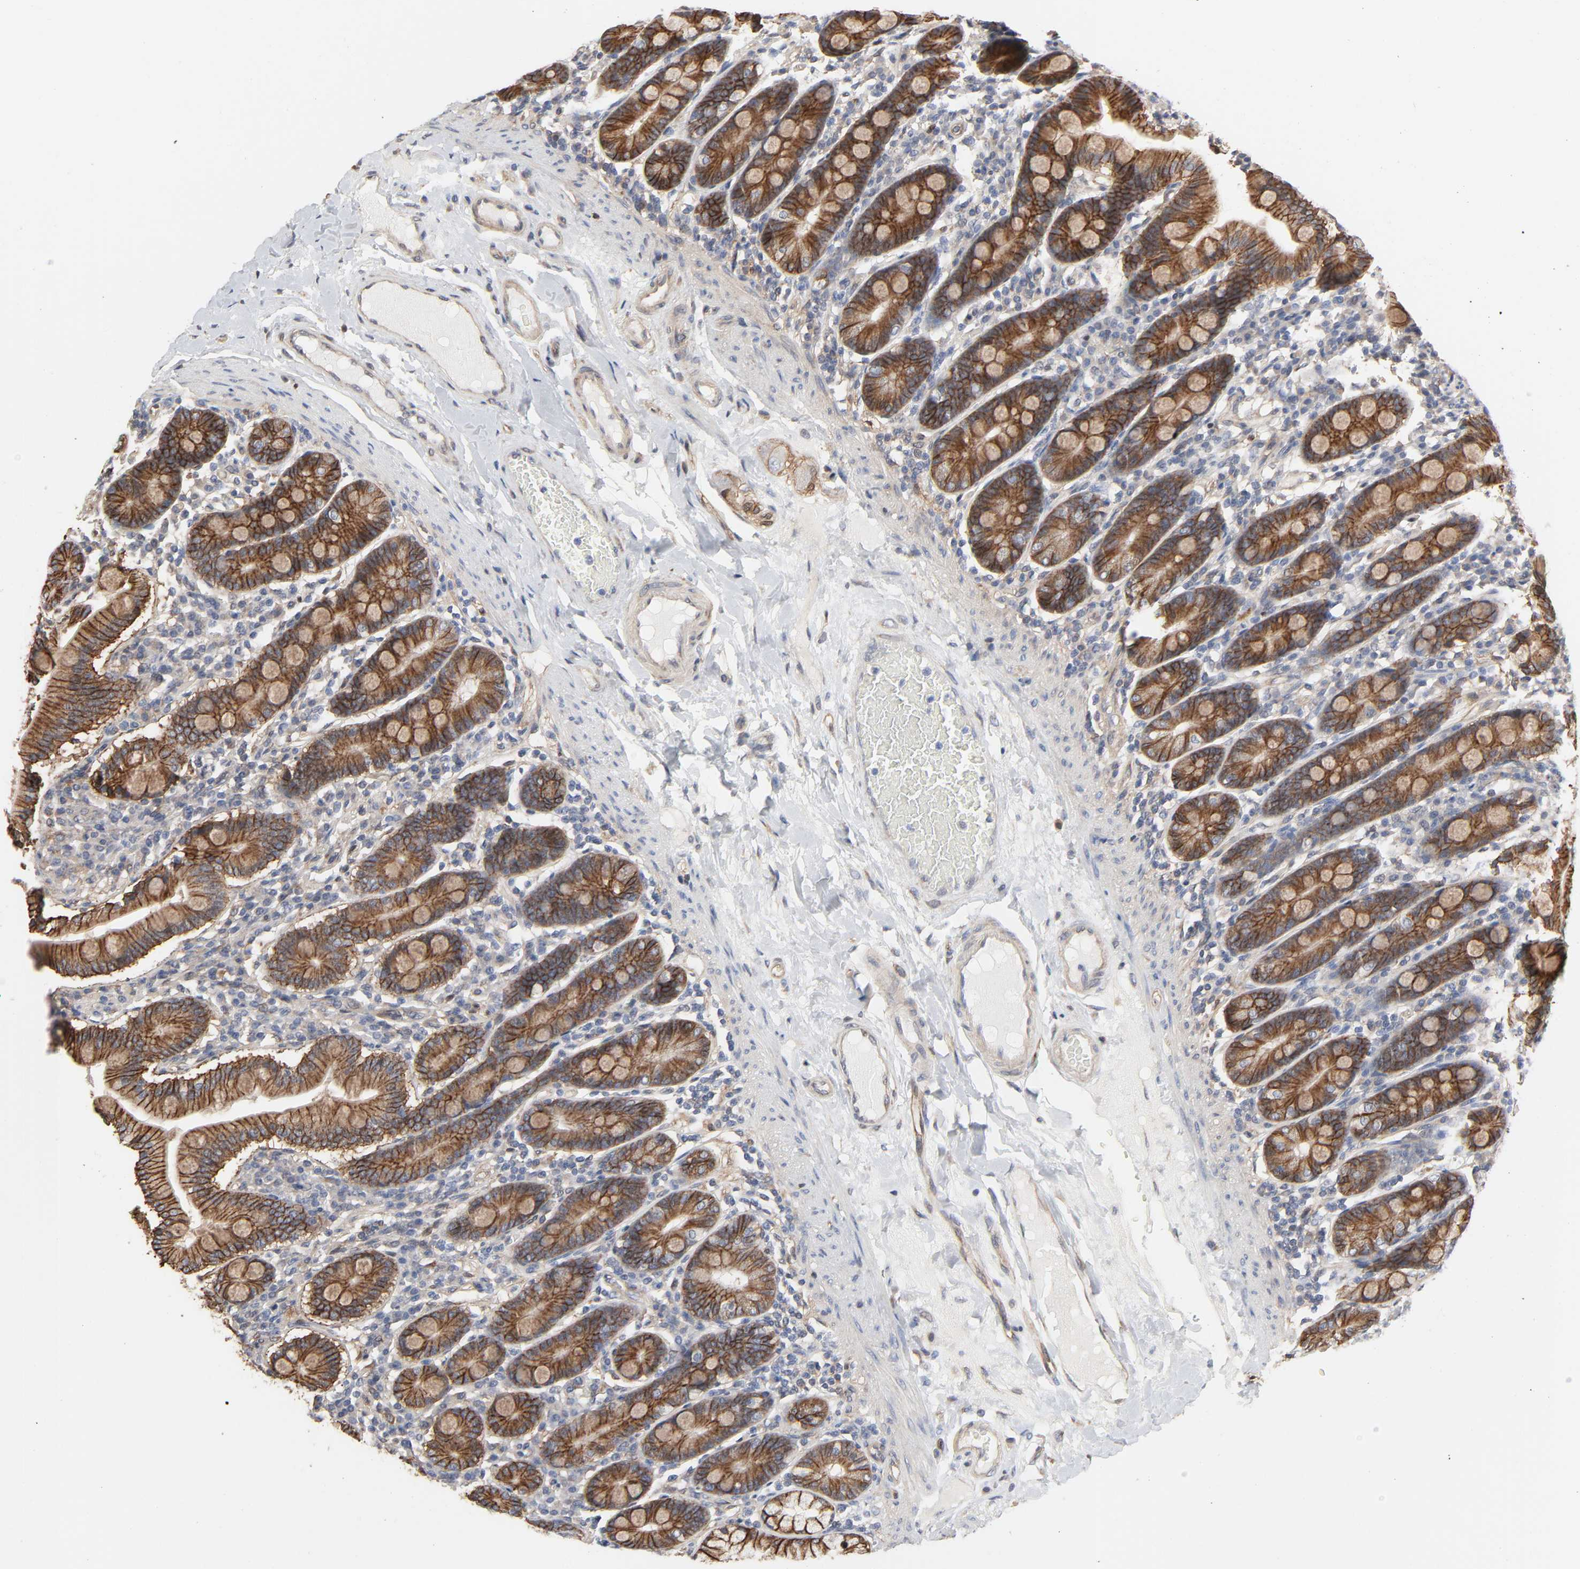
{"staining": {"intensity": "moderate", "quantity": ">75%", "location": "cytoplasmic/membranous"}, "tissue": "duodenum", "cell_type": "Glandular cells", "image_type": "normal", "snomed": [{"axis": "morphology", "description": "Normal tissue, NOS"}, {"axis": "topography", "description": "Duodenum"}], "caption": "The micrograph reveals immunohistochemical staining of unremarkable duodenum. There is moderate cytoplasmic/membranous staining is identified in about >75% of glandular cells. (brown staining indicates protein expression, while blue staining denotes nuclei).", "gene": "NDRG2", "patient": {"sex": "male", "age": 50}}